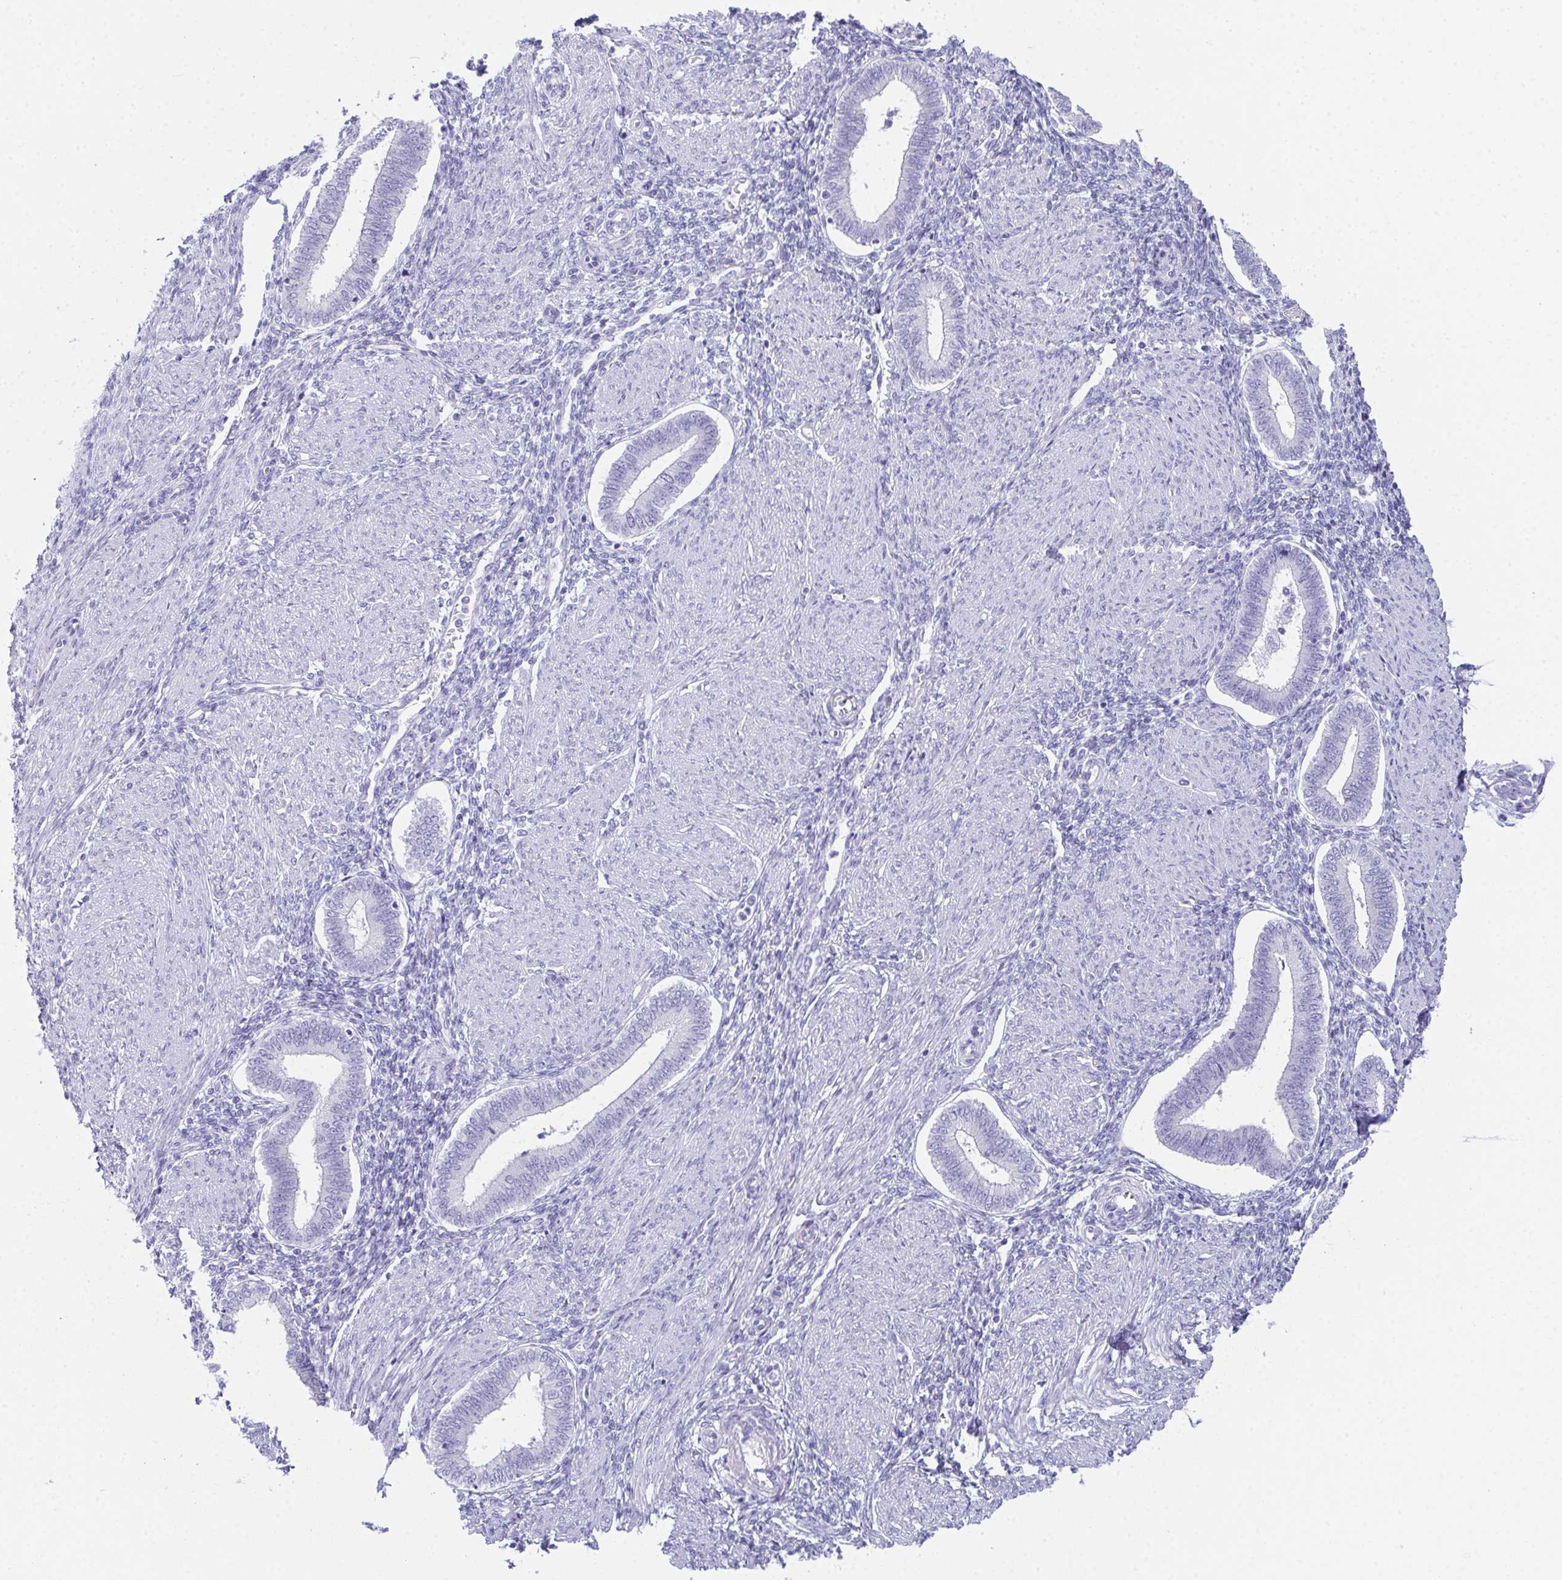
{"staining": {"intensity": "negative", "quantity": "none", "location": "none"}, "tissue": "endometrium", "cell_type": "Cells in endometrial stroma", "image_type": "normal", "snomed": [{"axis": "morphology", "description": "Normal tissue, NOS"}, {"axis": "topography", "description": "Endometrium"}], "caption": "High power microscopy histopathology image of an immunohistochemistry histopathology image of benign endometrium, revealing no significant staining in cells in endometrial stroma.", "gene": "TEX19", "patient": {"sex": "female", "age": 42}}